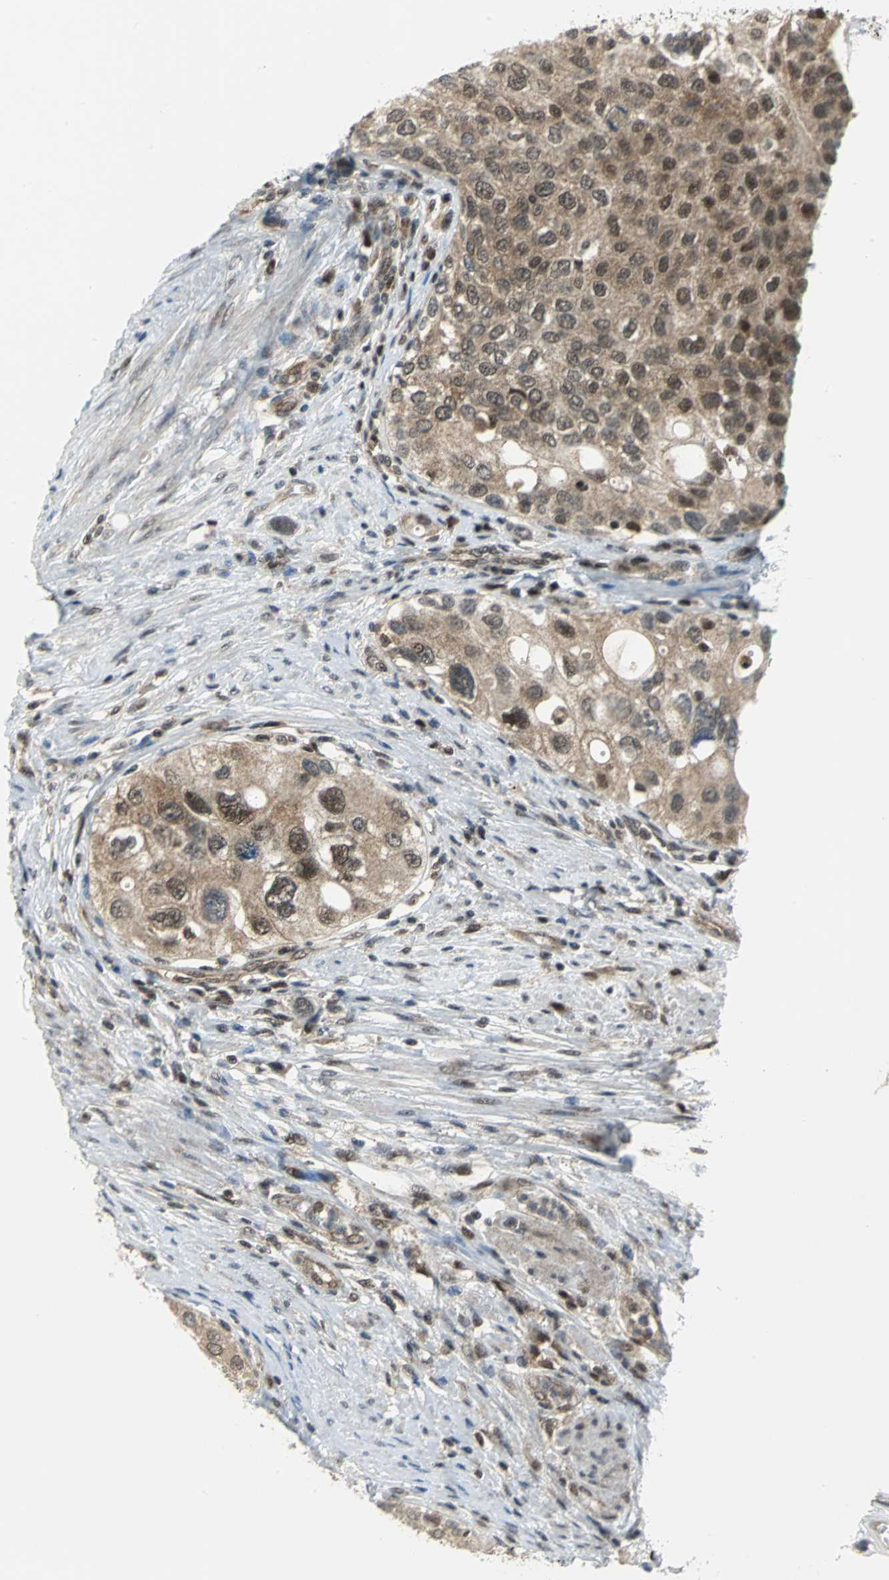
{"staining": {"intensity": "moderate", "quantity": "25%-75%", "location": "cytoplasmic/membranous,nuclear"}, "tissue": "urothelial cancer", "cell_type": "Tumor cells", "image_type": "cancer", "snomed": [{"axis": "morphology", "description": "Urothelial carcinoma, High grade"}, {"axis": "topography", "description": "Urinary bladder"}], "caption": "Moderate cytoplasmic/membranous and nuclear positivity is present in about 25%-75% of tumor cells in urothelial cancer.", "gene": "PSMA4", "patient": {"sex": "female", "age": 56}}